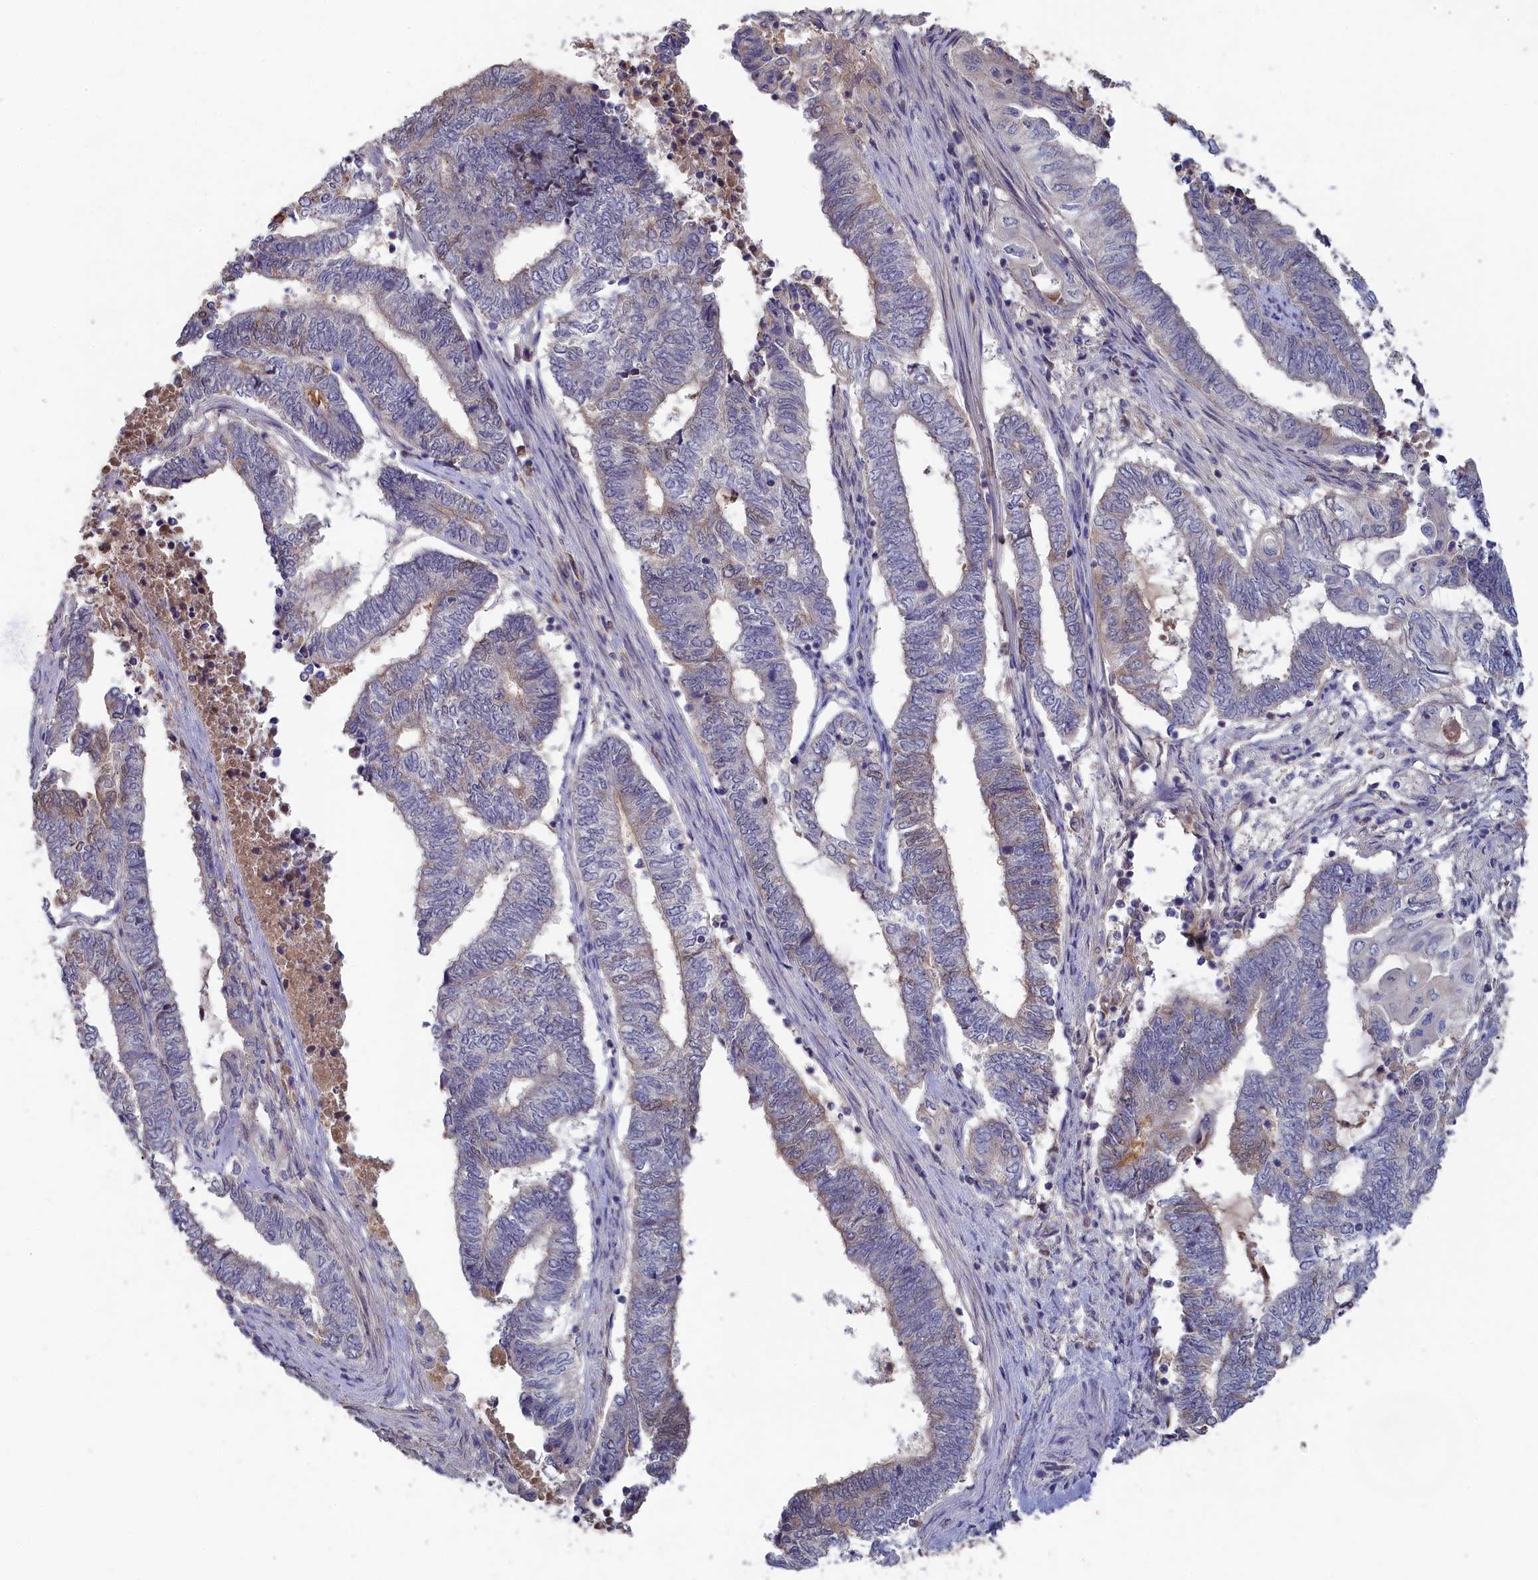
{"staining": {"intensity": "negative", "quantity": "none", "location": "none"}, "tissue": "endometrial cancer", "cell_type": "Tumor cells", "image_type": "cancer", "snomed": [{"axis": "morphology", "description": "Adenocarcinoma, NOS"}, {"axis": "topography", "description": "Uterus"}, {"axis": "topography", "description": "Endometrium"}], "caption": "IHC micrograph of human endometrial adenocarcinoma stained for a protein (brown), which exhibits no expression in tumor cells. Brightfield microscopy of immunohistochemistry (IHC) stained with DAB (3,3'-diaminobenzidine) (brown) and hematoxylin (blue), captured at high magnification.", "gene": "CELF5", "patient": {"sex": "female", "age": 70}}